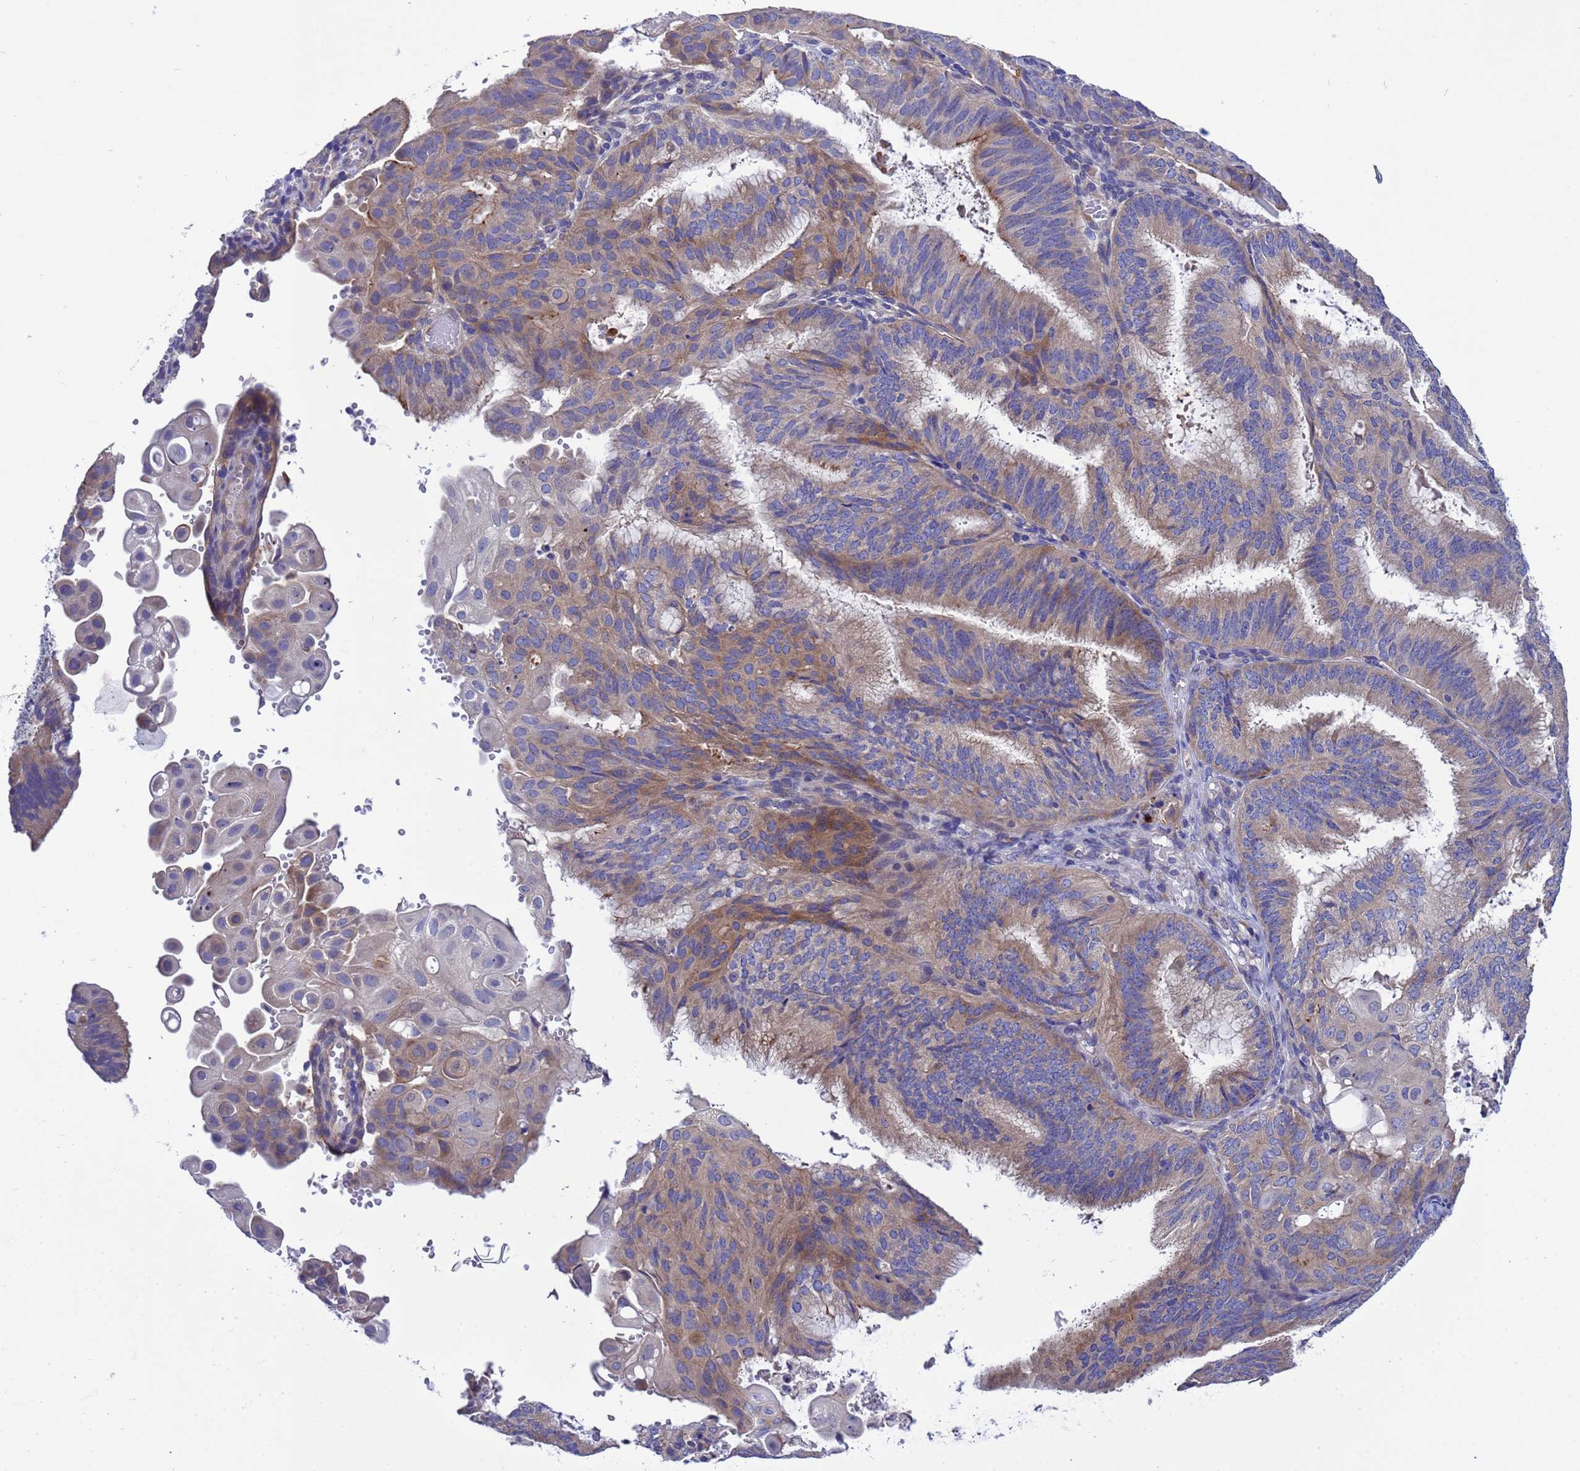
{"staining": {"intensity": "weak", "quantity": "<25%", "location": "cytoplasmic/membranous"}, "tissue": "endometrial cancer", "cell_type": "Tumor cells", "image_type": "cancer", "snomed": [{"axis": "morphology", "description": "Adenocarcinoma, NOS"}, {"axis": "topography", "description": "Endometrium"}], "caption": "There is no significant expression in tumor cells of endometrial adenocarcinoma. (Immunohistochemistry (ihc), brightfield microscopy, high magnification).", "gene": "RC3H2", "patient": {"sex": "female", "age": 49}}